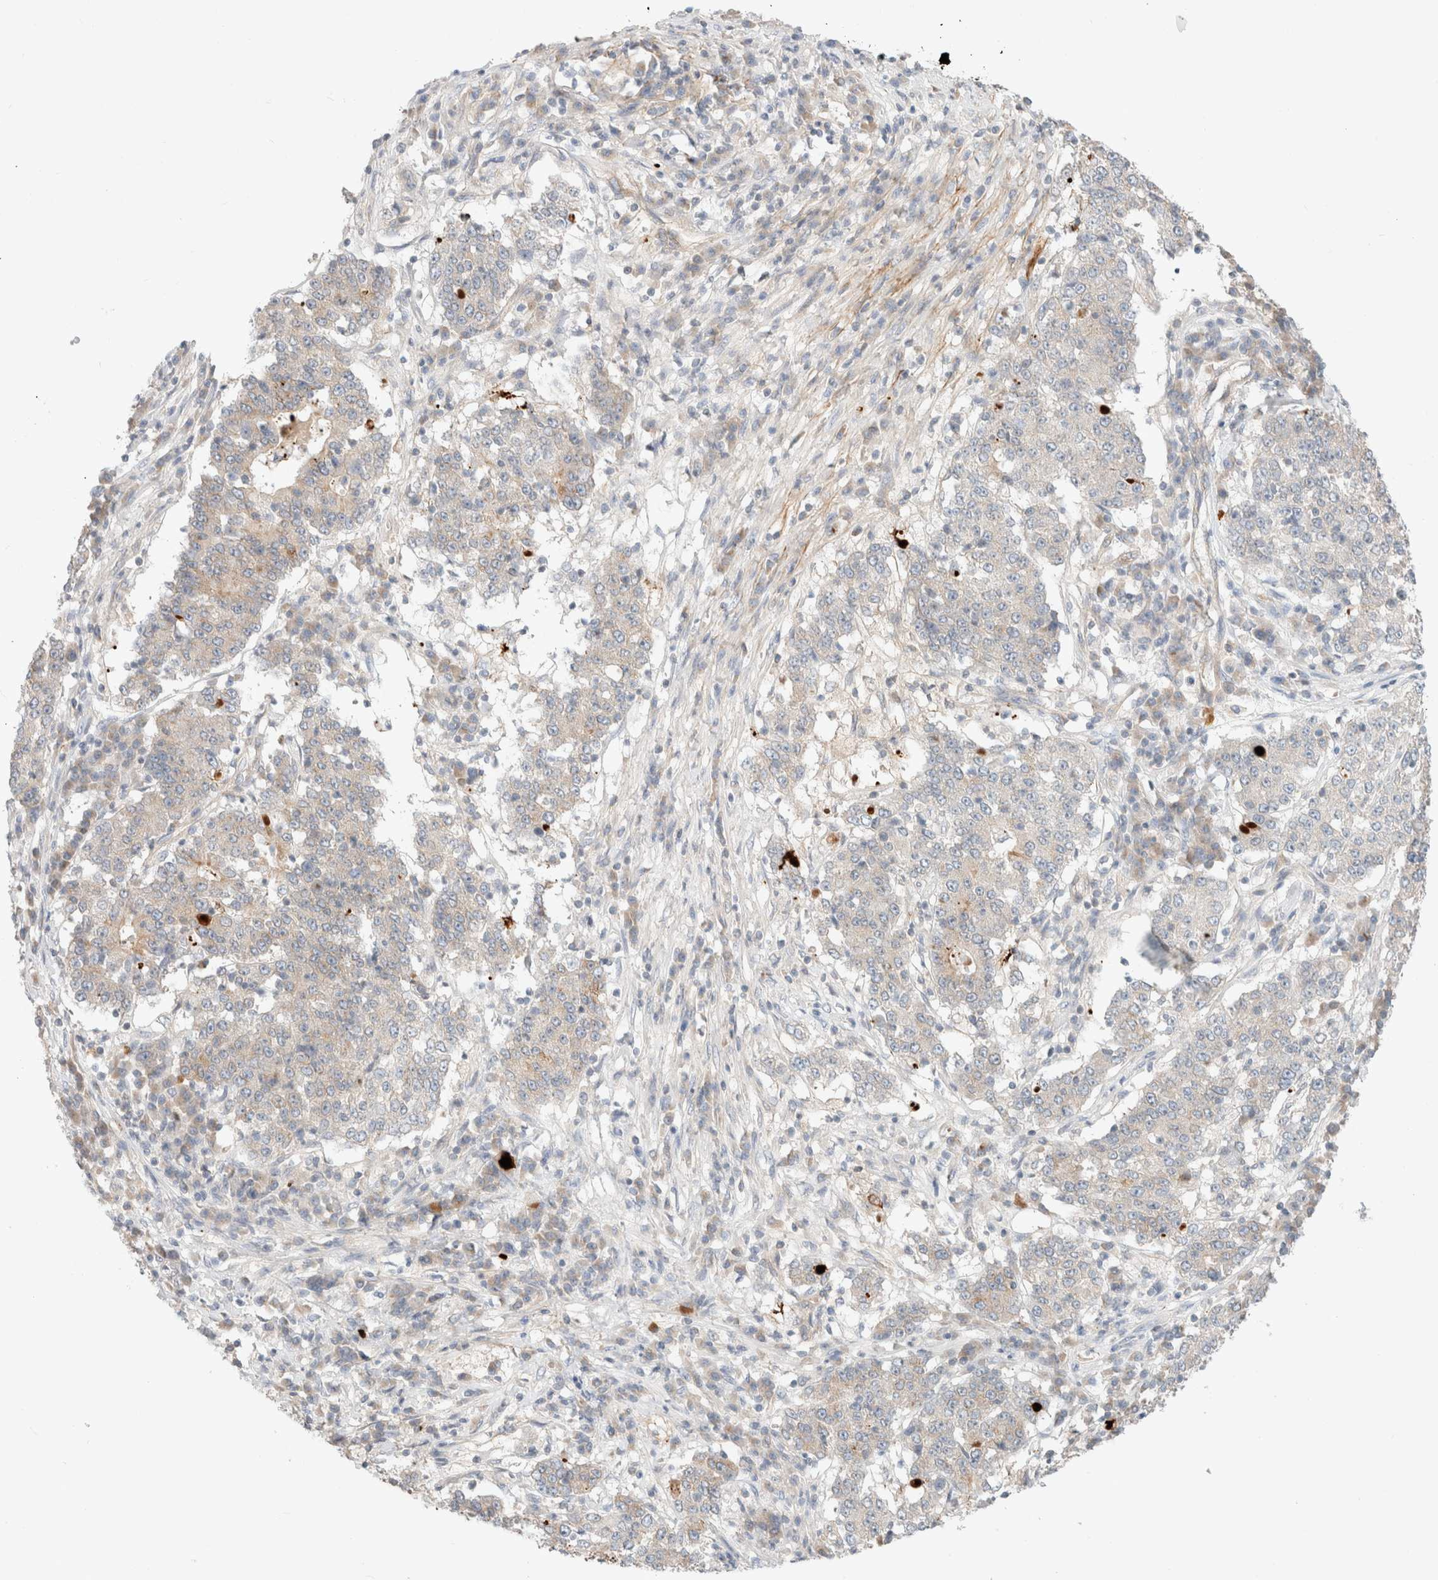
{"staining": {"intensity": "negative", "quantity": "none", "location": "none"}, "tissue": "stomach cancer", "cell_type": "Tumor cells", "image_type": "cancer", "snomed": [{"axis": "morphology", "description": "Adenocarcinoma, NOS"}, {"axis": "topography", "description": "Stomach"}], "caption": "IHC image of stomach cancer (adenocarcinoma) stained for a protein (brown), which shows no expression in tumor cells. Brightfield microscopy of immunohistochemistry stained with DAB (brown) and hematoxylin (blue), captured at high magnification.", "gene": "MARK3", "patient": {"sex": "male", "age": 59}}